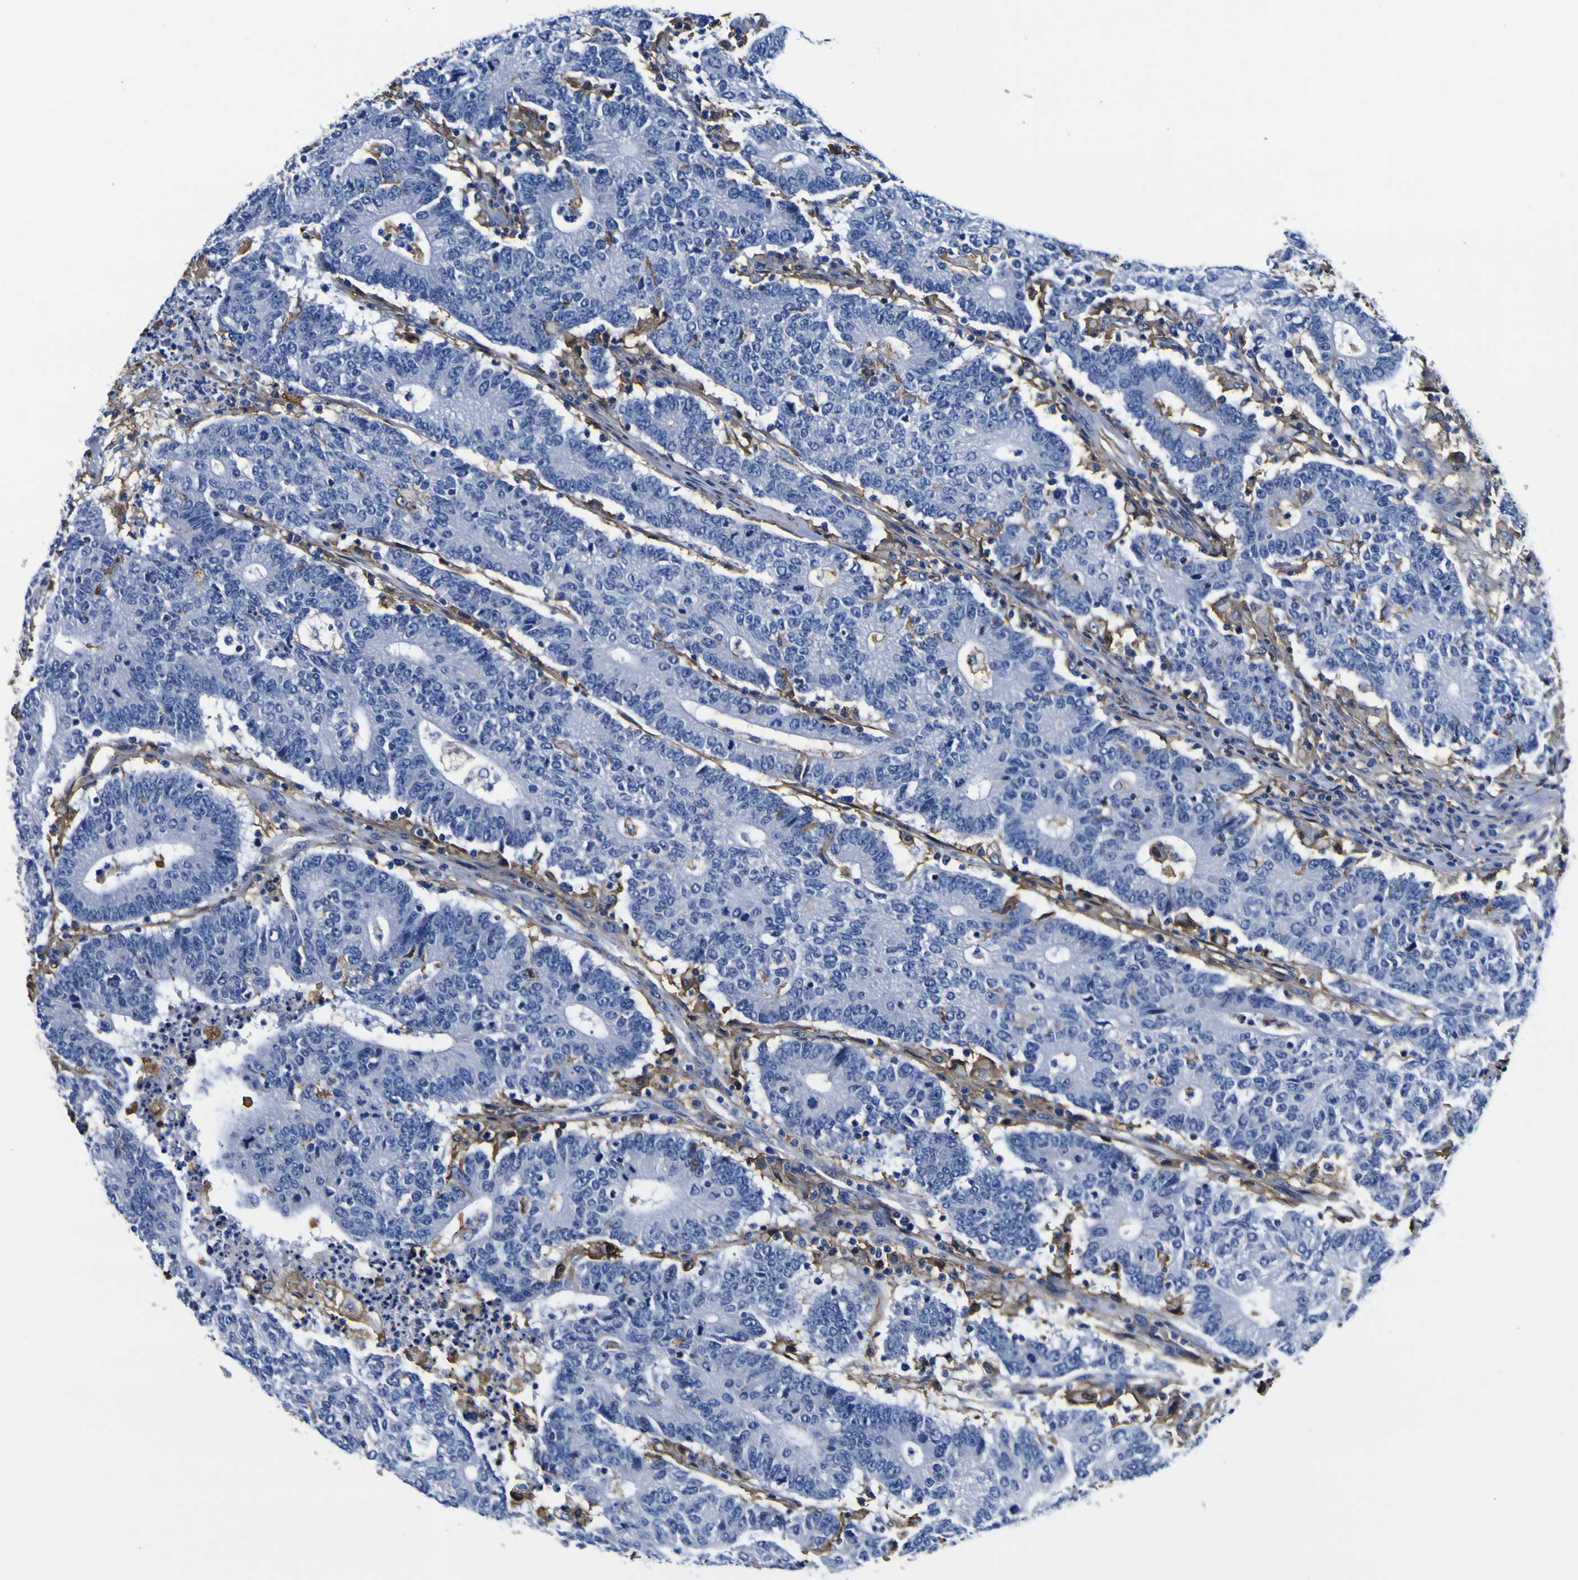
{"staining": {"intensity": "negative", "quantity": "none", "location": "none"}, "tissue": "colorectal cancer", "cell_type": "Tumor cells", "image_type": "cancer", "snomed": [{"axis": "morphology", "description": "Normal tissue, NOS"}, {"axis": "morphology", "description": "Adenocarcinoma, NOS"}, {"axis": "topography", "description": "Colon"}], "caption": "Colorectal adenocarcinoma was stained to show a protein in brown. There is no significant expression in tumor cells.", "gene": "PXDN", "patient": {"sex": "female", "age": 75}}